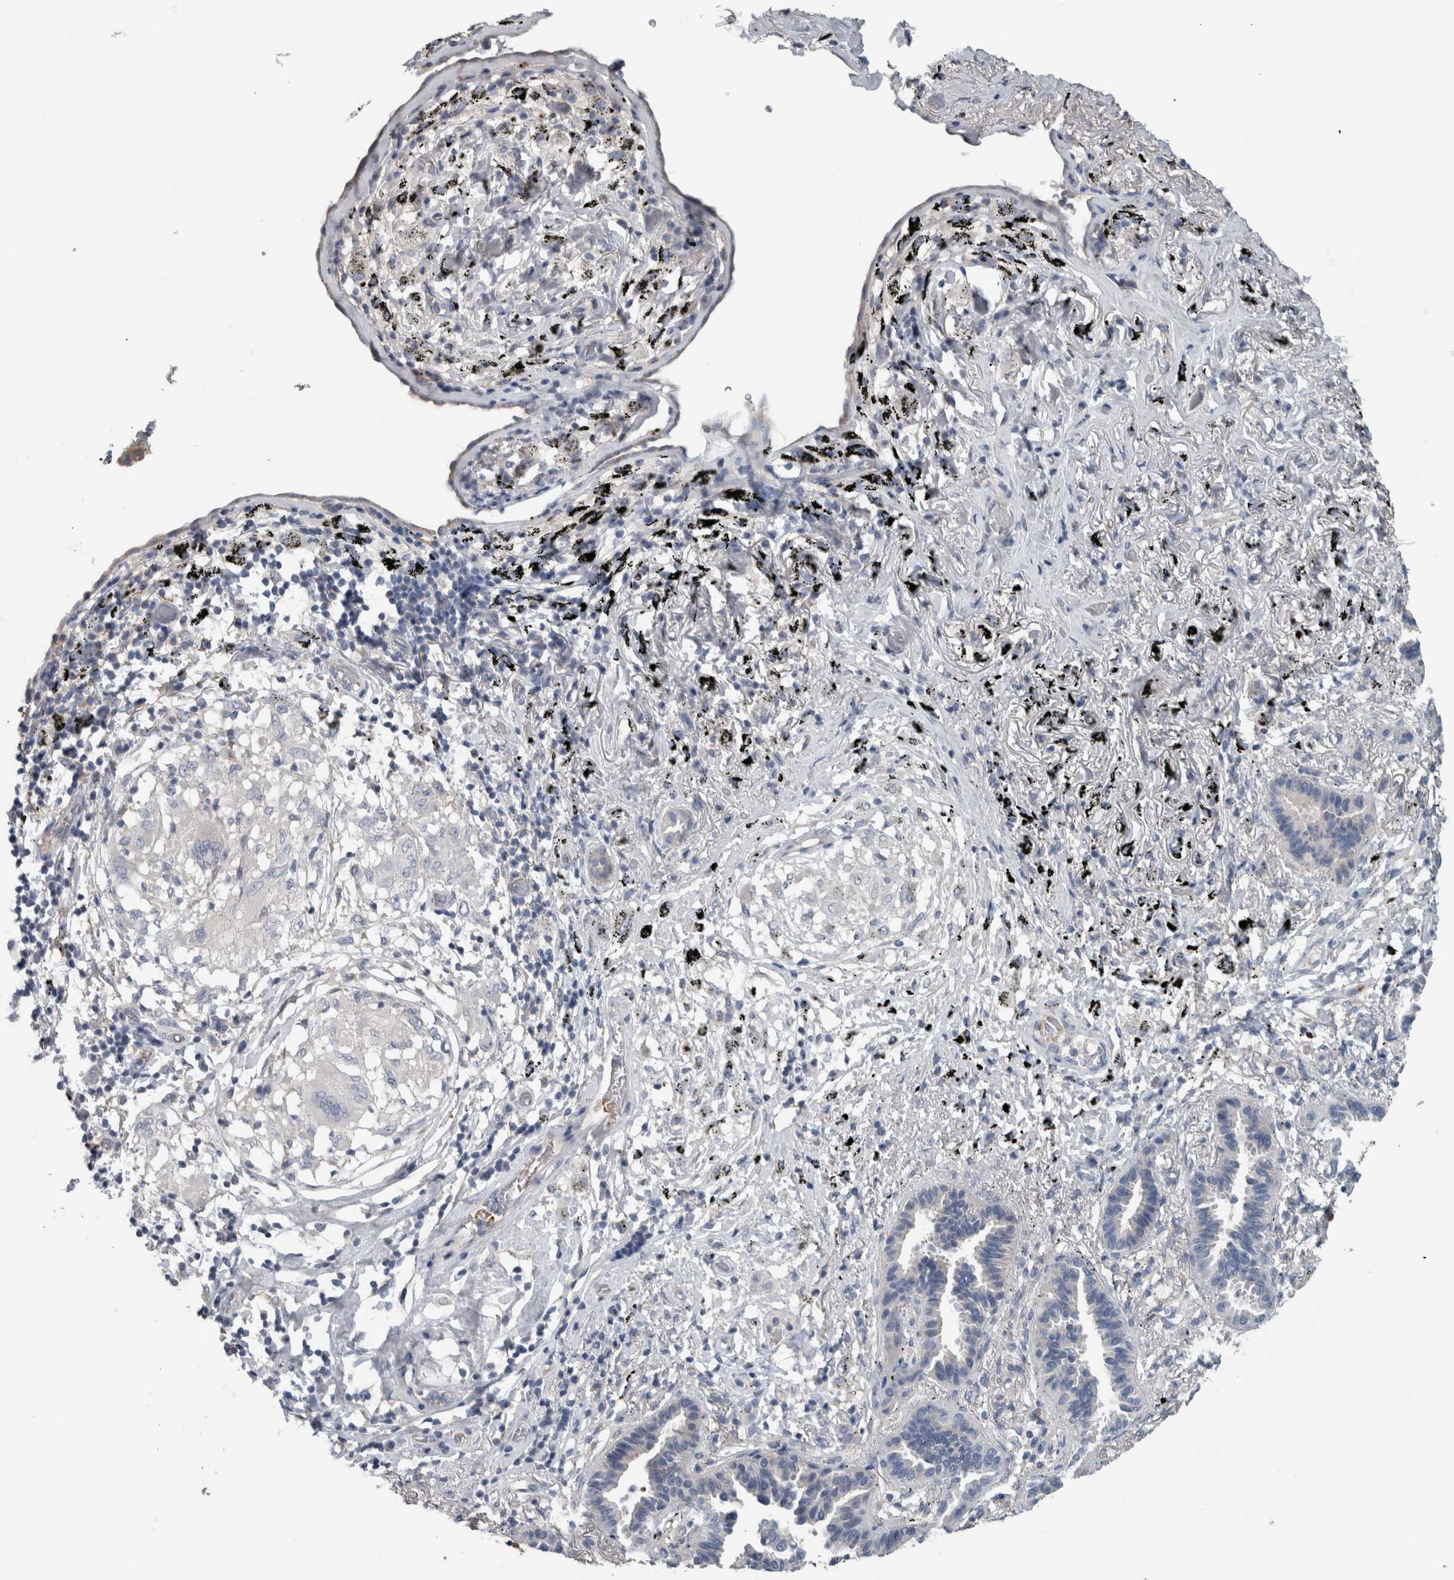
{"staining": {"intensity": "negative", "quantity": "none", "location": "none"}, "tissue": "lung cancer", "cell_type": "Tumor cells", "image_type": "cancer", "snomed": [{"axis": "morphology", "description": "Adenocarcinoma, NOS"}, {"axis": "topography", "description": "Lung"}], "caption": "Immunohistochemical staining of lung cancer (adenocarcinoma) displays no significant staining in tumor cells.", "gene": "SH3GL2", "patient": {"sex": "male", "age": 59}}